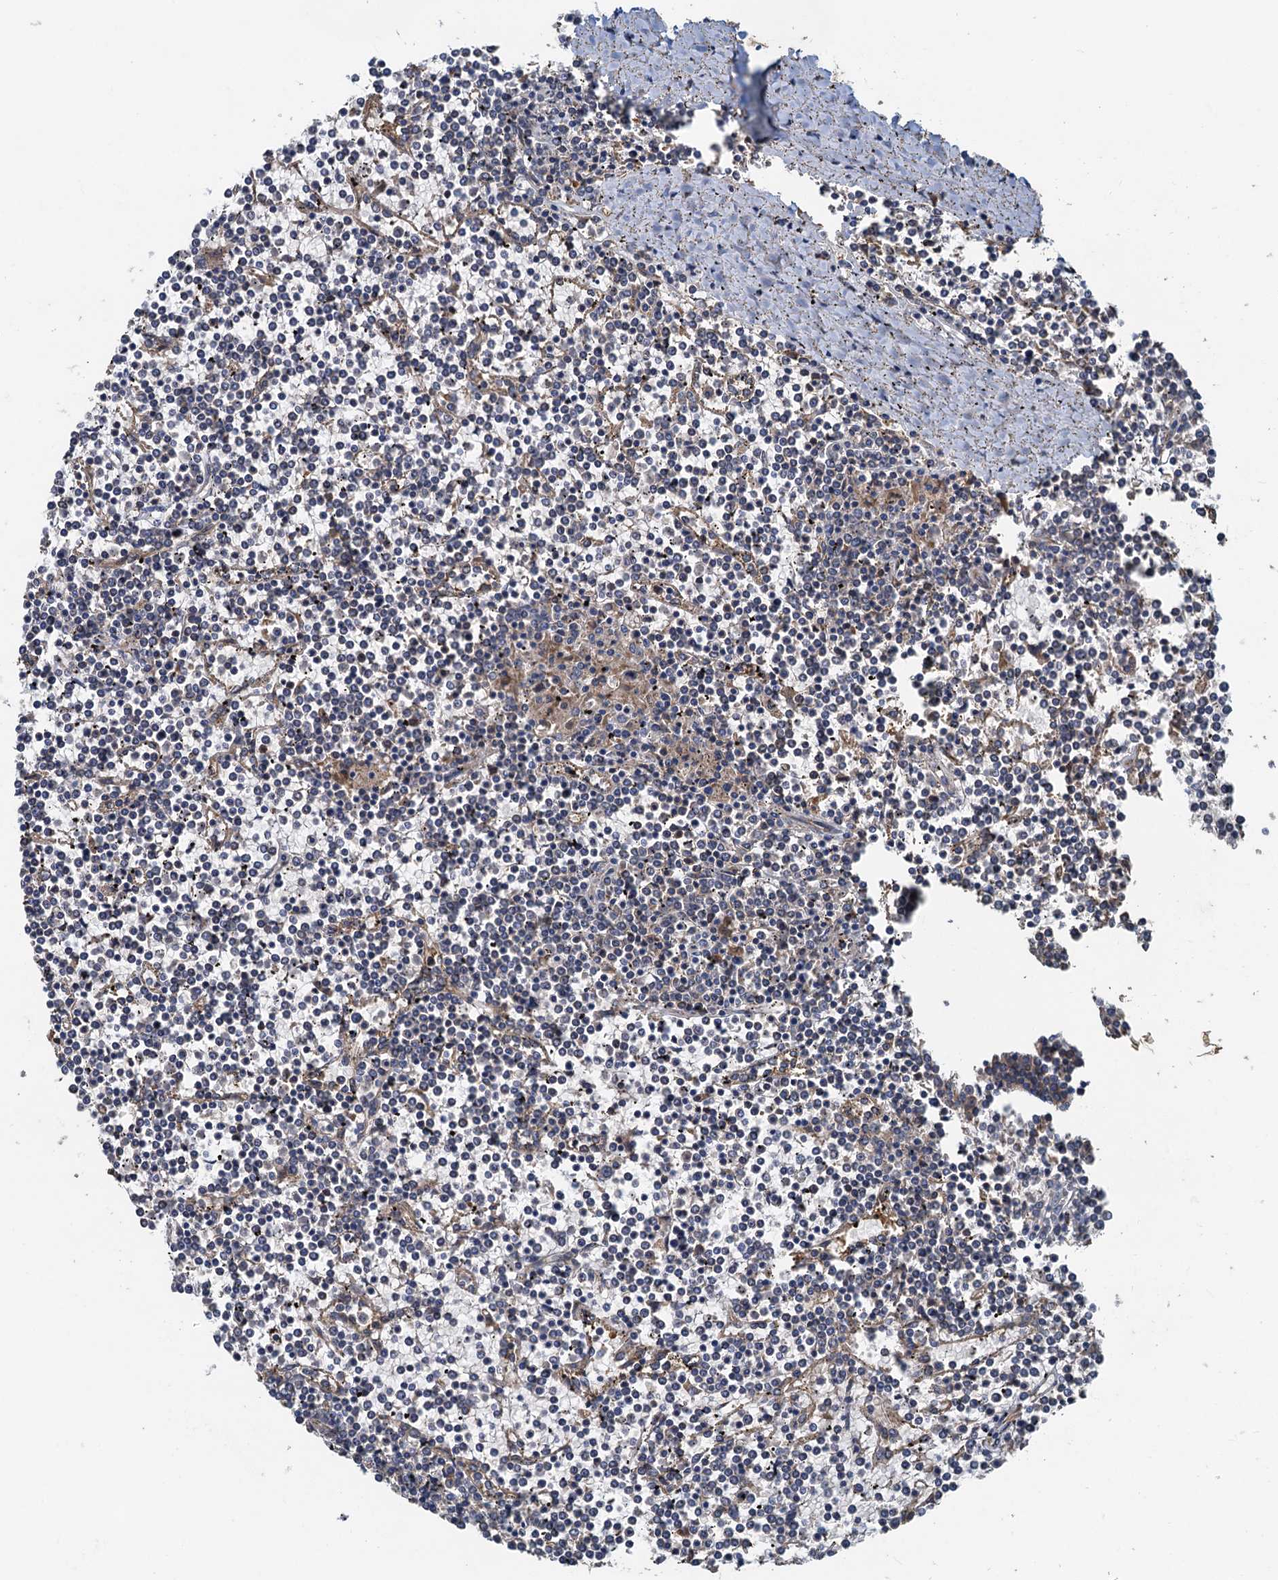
{"staining": {"intensity": "negative", "quantity": "none", "location": "none"}, "tissue": "lymphoma", "cell_type": "Tumor cells", "image_type": "cancer", "snomed": [{"axis": "morphology", "description": "Malignant lymphoma, non-Hodgkin's type, Low grade"}, {"axis": "topography", "description": "Spleen"}], "caption": "High power microscopy histopathology image of an IHC image of malignant lymphoma, non-Hodgkin's type (low-grade), revealing no significant positivity in tumor cells. Nuclei are stained in blue.", "gene": "HYI", "patient": {"sex": "female", "age": 19}}